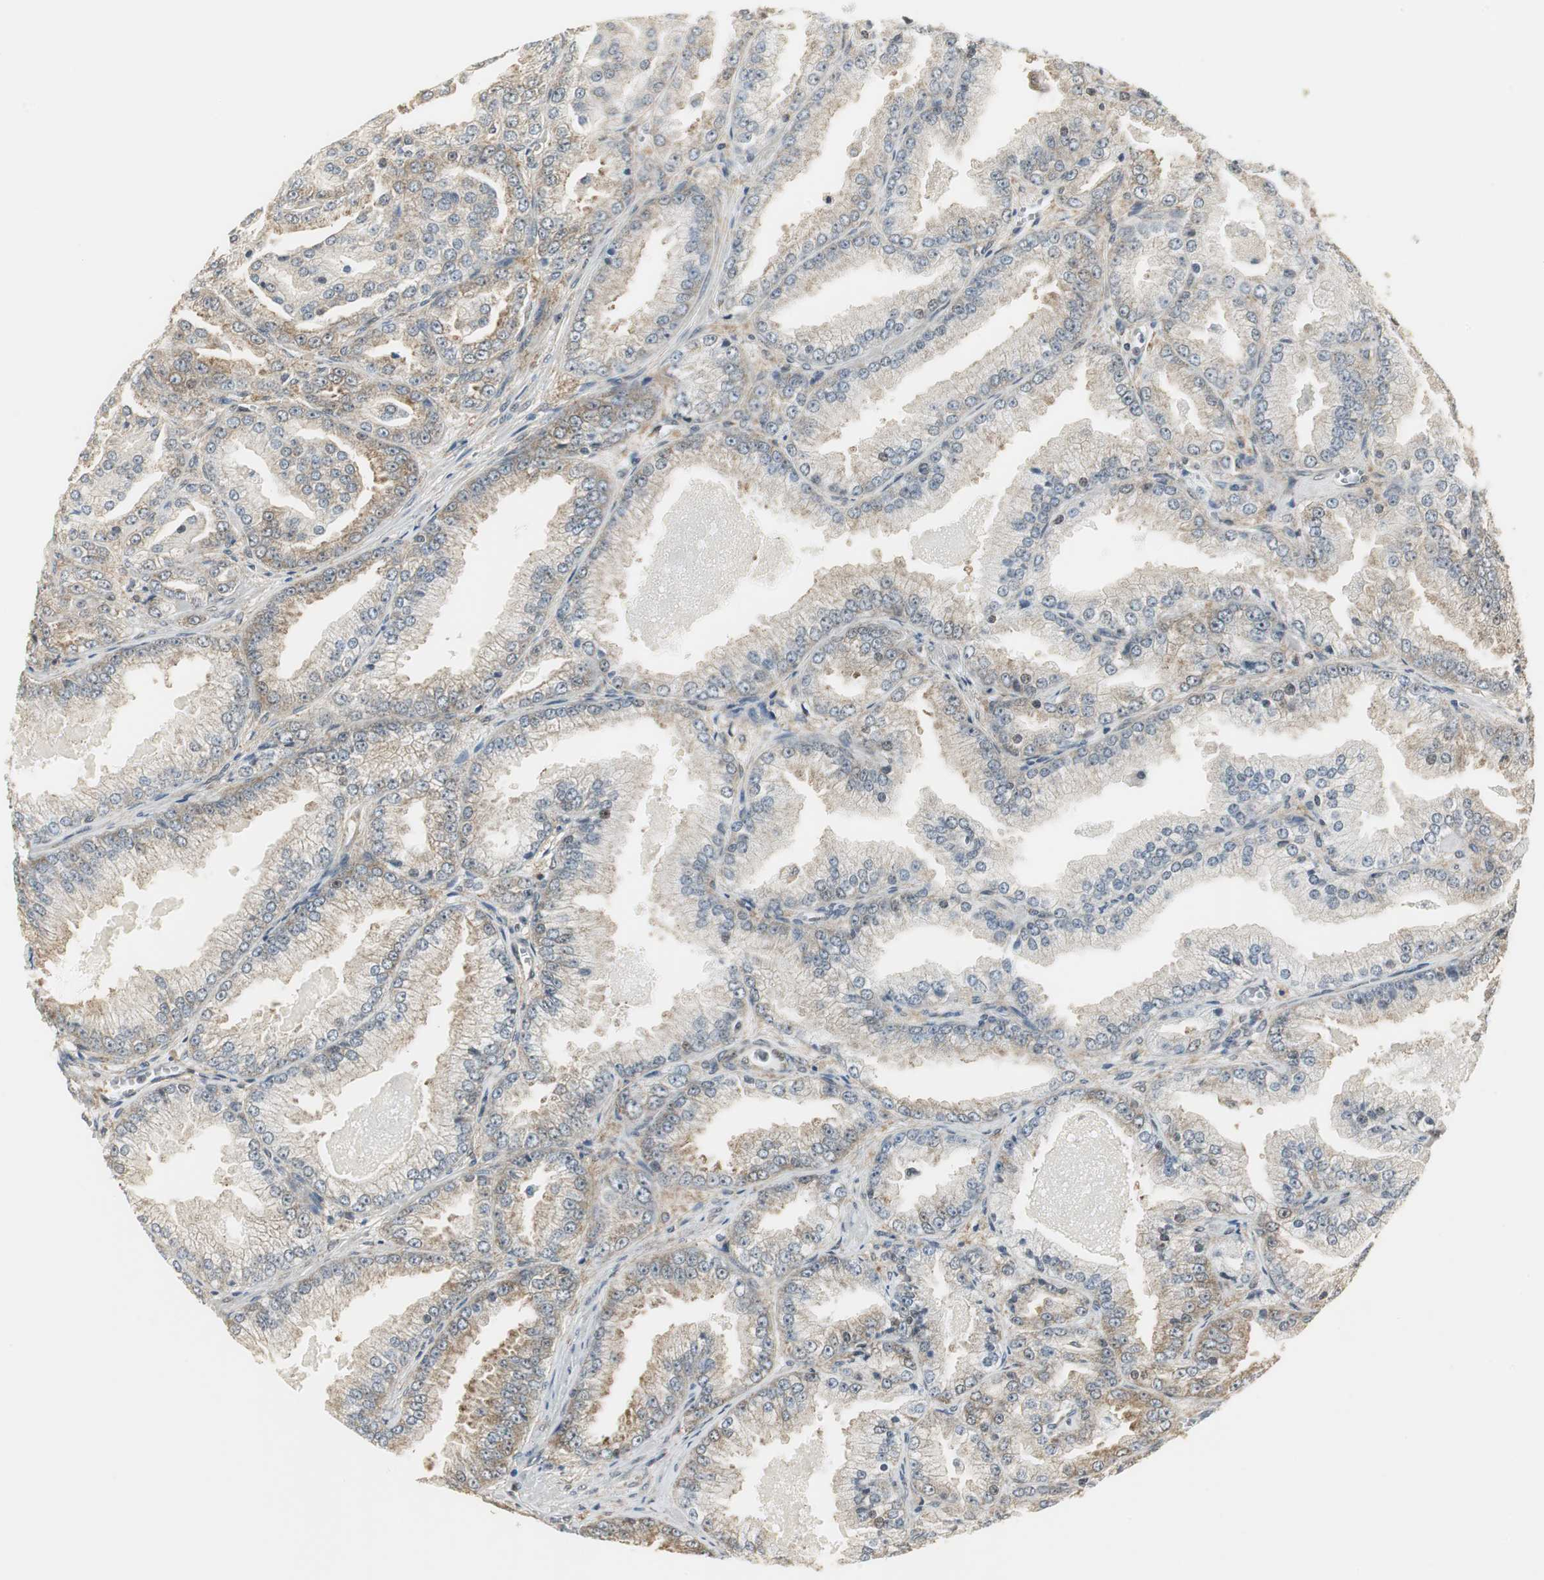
{"staining": {"intensity": "weak", "quantity": ">75%", "location": "cytoplasmic/membranous"}, "tissue": "prostate cancer", "cell_type": "Tumor cells", "image_type": "cancer", "snomed": [{"axis": "morphology", "description": "Adenocarcinoma, High grade"}, {"axis": "topography", "description": "Prostate"}], "caption": "Weak cytoplasmic/membranous staining is appreciated in about >75% of tumor cells in prostate cancer (high-grade adenocarcinoma). The protein of interest is stained brown, and the nuclei are stained in blue (DAB (3,3'-diaminobenzidine) IHC with brightfield microscopy, high magnification).", "gene": "CCT5", "patient": {"sex": "male", "age": 61}}